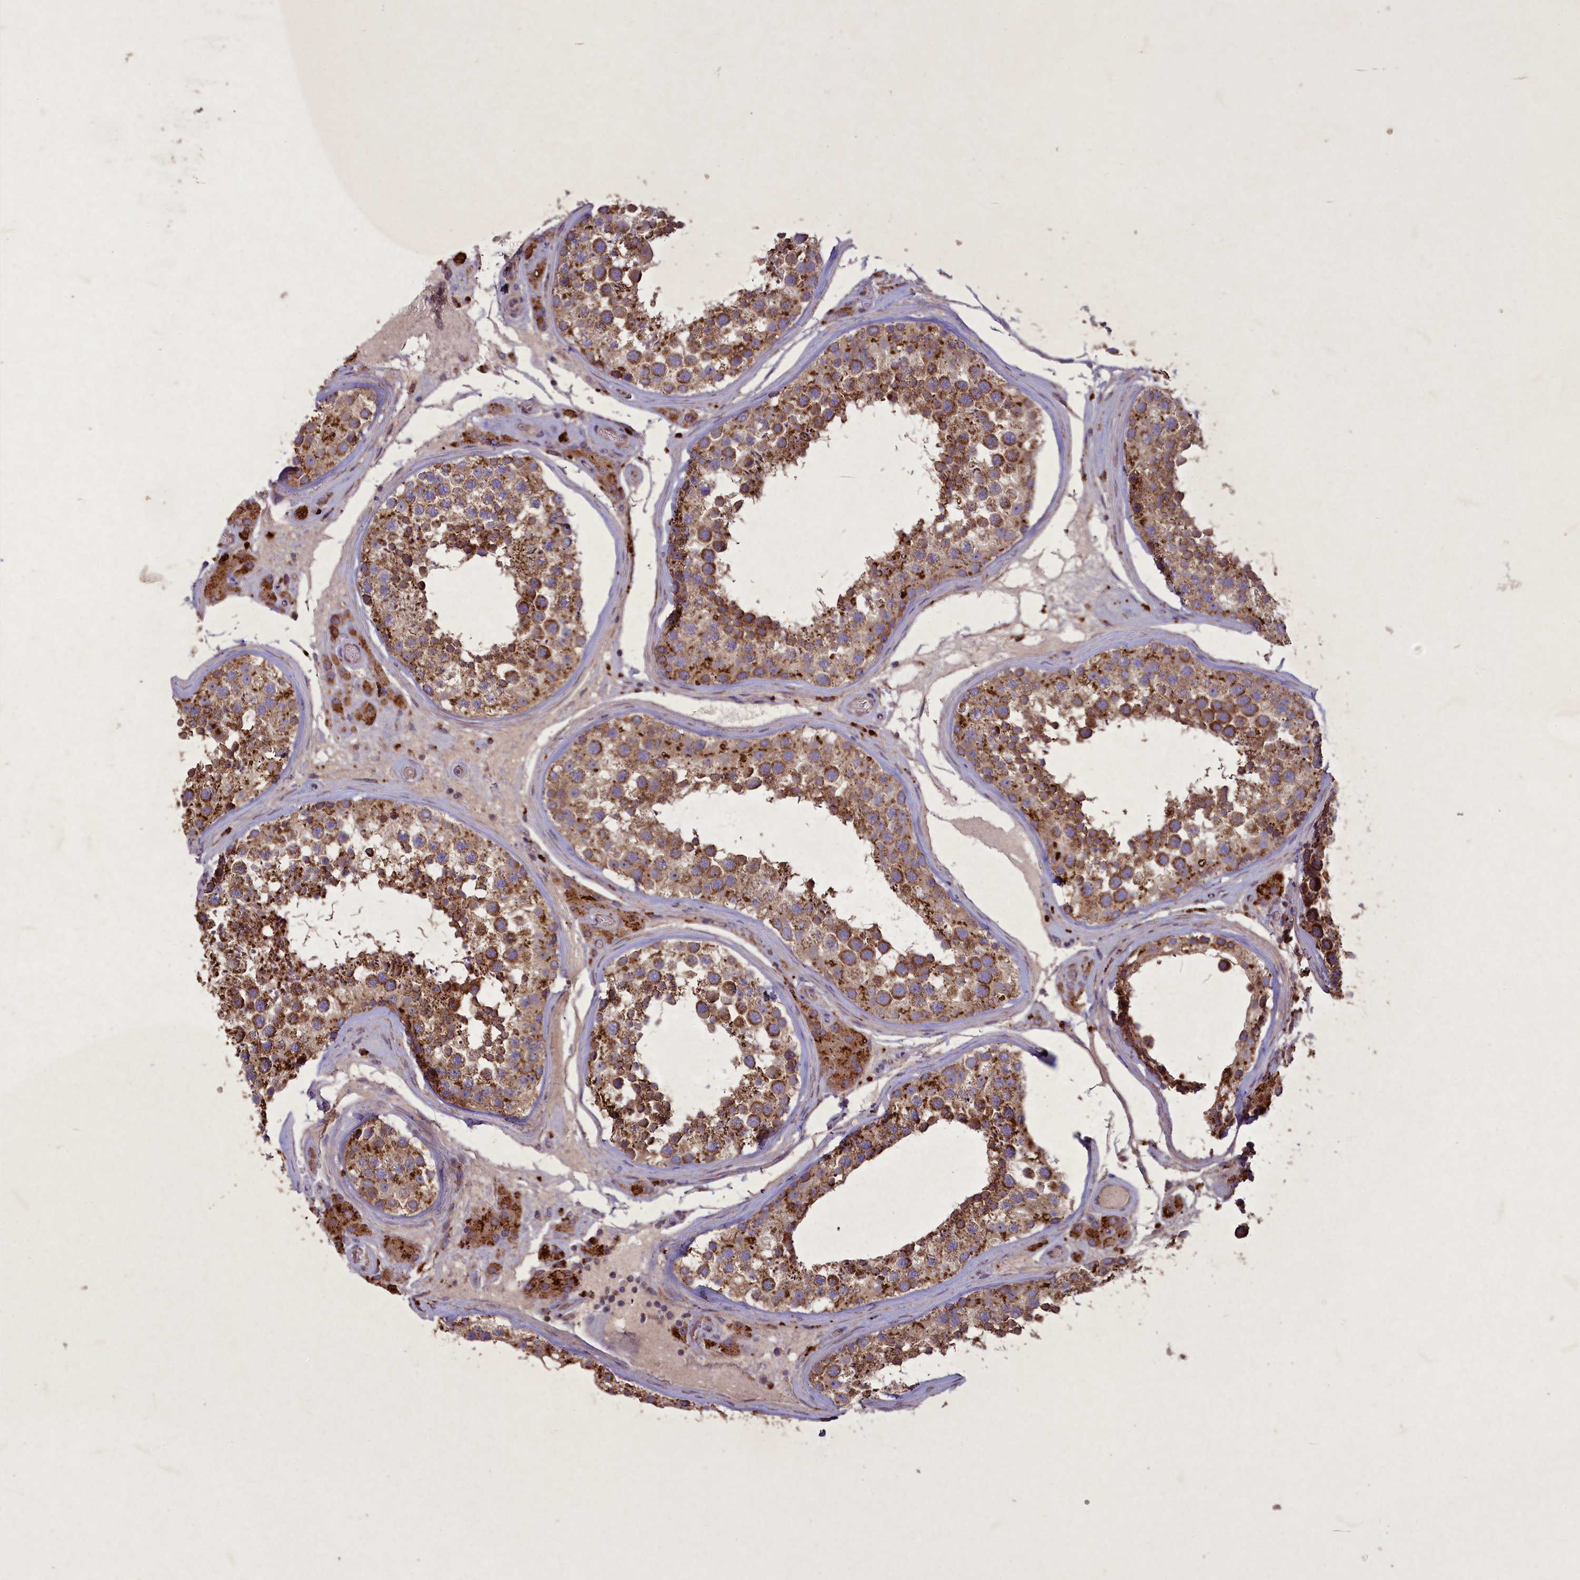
{"staining": {"intensity": "moderate", "quantity": ">75%", "location": "cytoplasmic/membranous"}, "tissue": "testis", "cell_type": "Cells in seminiferous ducts", "image_type": "normal", "snomed": [{"axis": "morphology", "description": "Normal tissue, NOS"}, {"axis": "topography", "description": "Testis"}], "caption": "This histopathology image reveals immunohistochemistry staining of unremarkable testis, with medium moderate cytoplasmic/membranous expression in approximately >75% of cells in seminiferous ducts.", "gene": "CIAO2B", "patient": {"sex": "male", "age": 46}}